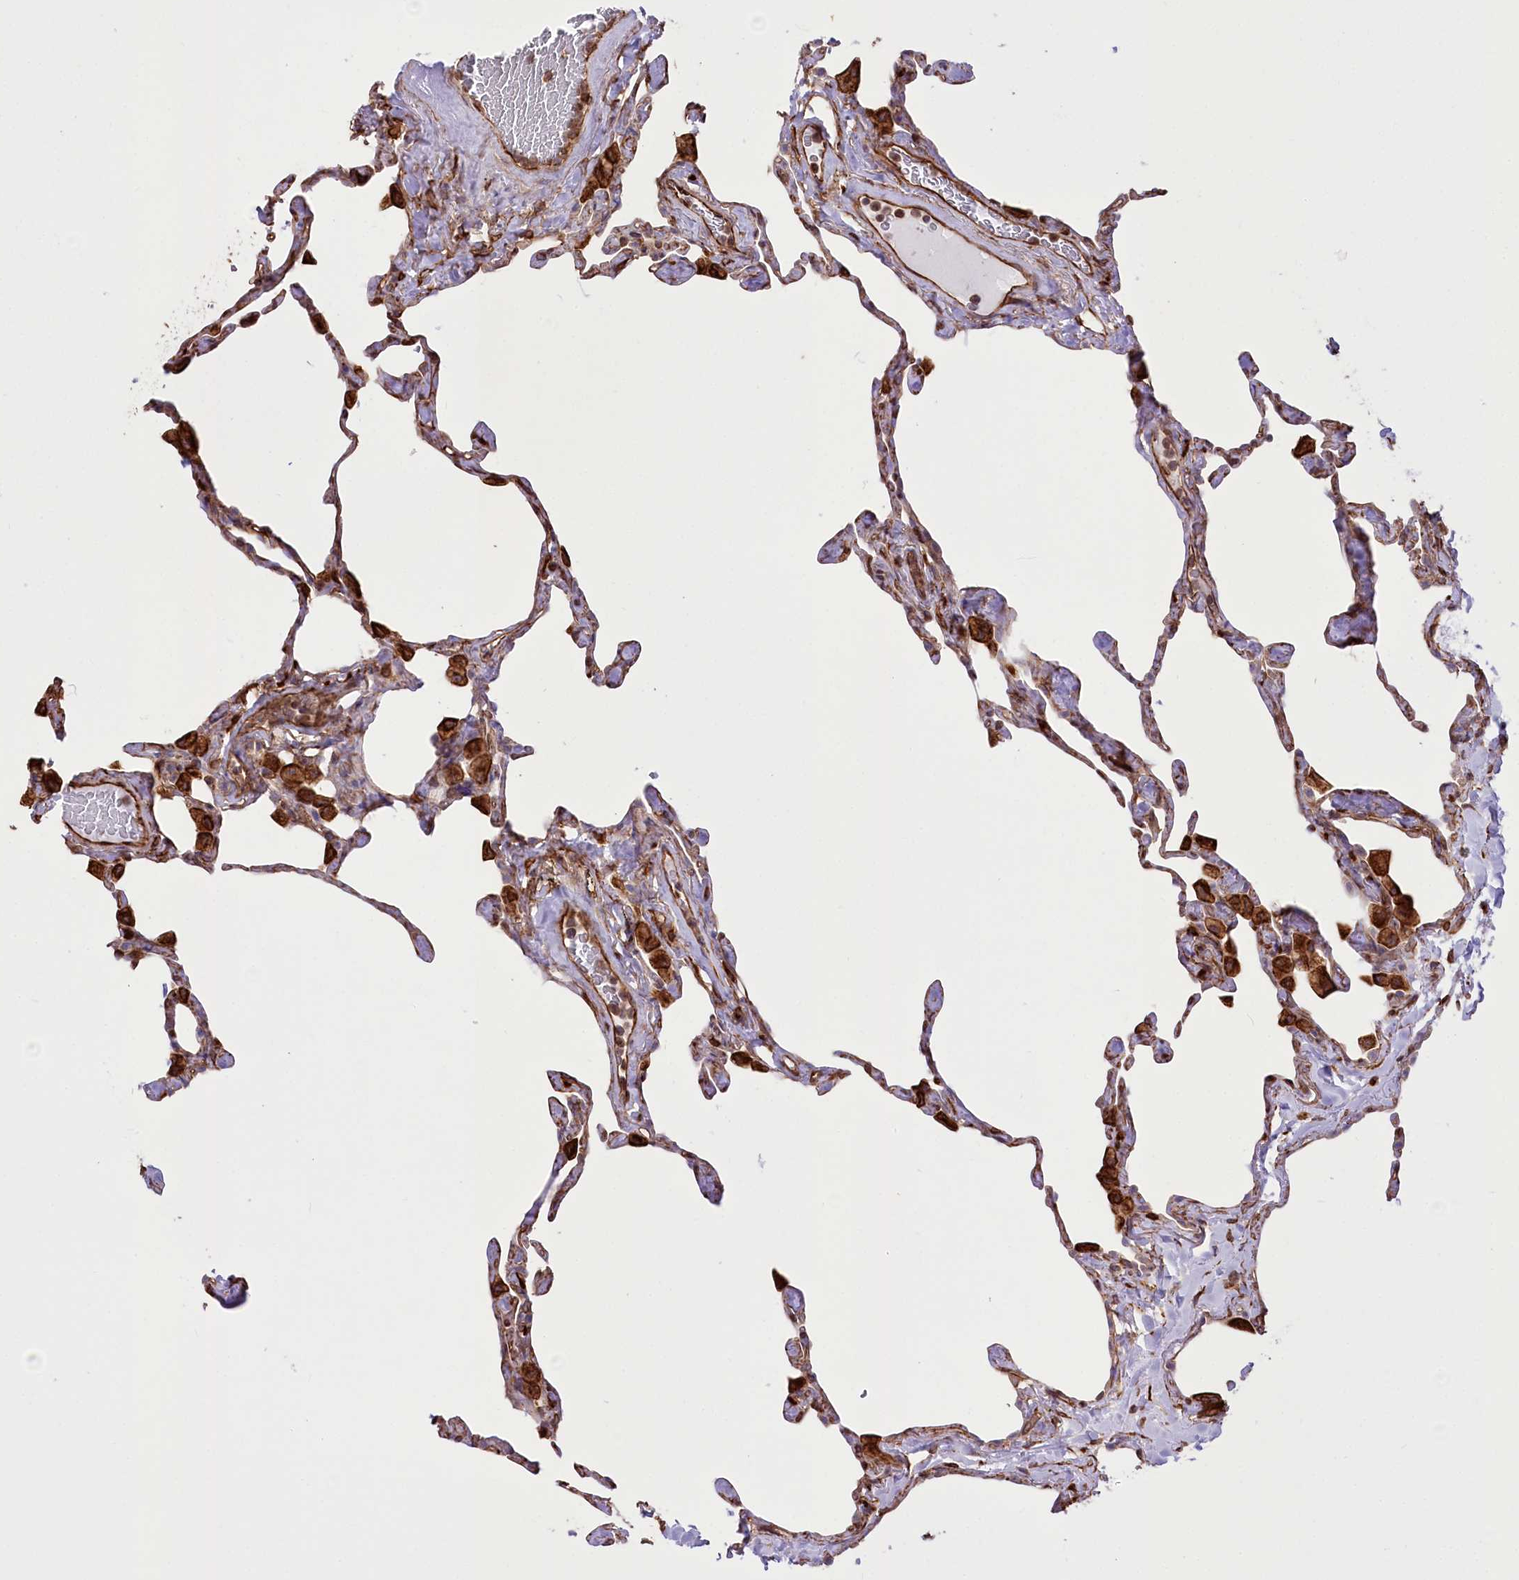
{"staining": {"intensity": "negative", "quantity": "none", "location": "none"}, "tissue": "lung", "cell_type": "Alveolar cells", "image_type": "normal", "snomed": [{"axis": "morphology", "description": "Normal tissue, NOS"}, {"axis": "topography", "description": "Lung"}], "caption": "An immunohistochemistry (IHC) image of unremarkable lung is shown. There is no staining in alveolar cells of lung. Nuclei are stained in blue.", "gene": "TTC1", "patient": {"sex": "male", "age": 65}}